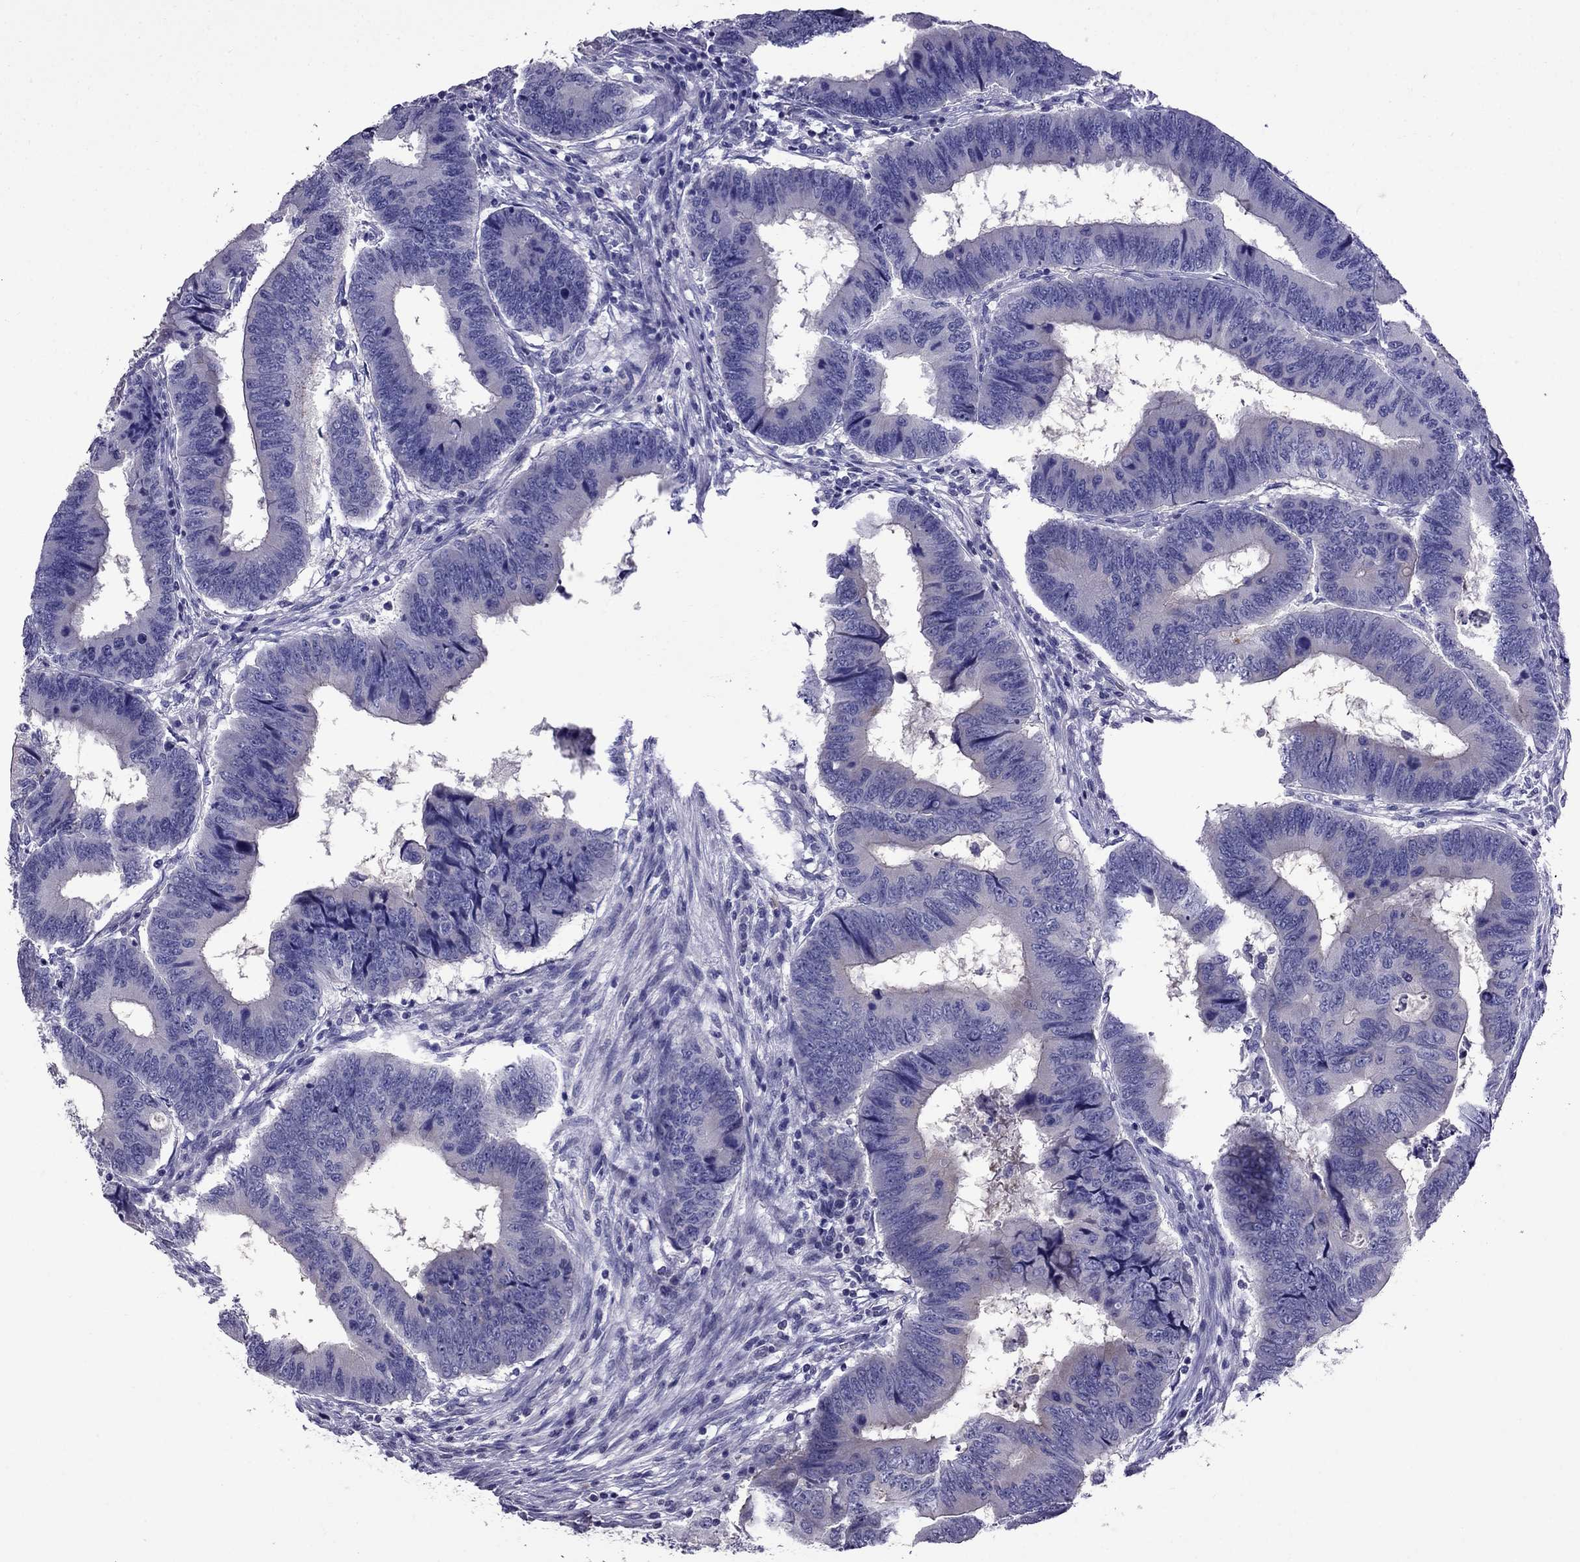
{"staining": {"intensity": "negative", "quantity": "none", "location": "none"}, "tissue": "colorectal cancer", "cell_type": "Tumor cells", "image_type": "cancer", "snomed": [{"axis": "morphology", "description": "Adenocarcinoma, NOS"}, {"axis": "topography", "description": "Colon"}], "caption": "There is no significant expression in tumor cells of adenocarcinoma (colorectal). (Immunohistochemistry (ihc), brightfield microscopy, high magnification).", "gene": "OXCT2", "patient": {"sex": "male", "age": 53}}